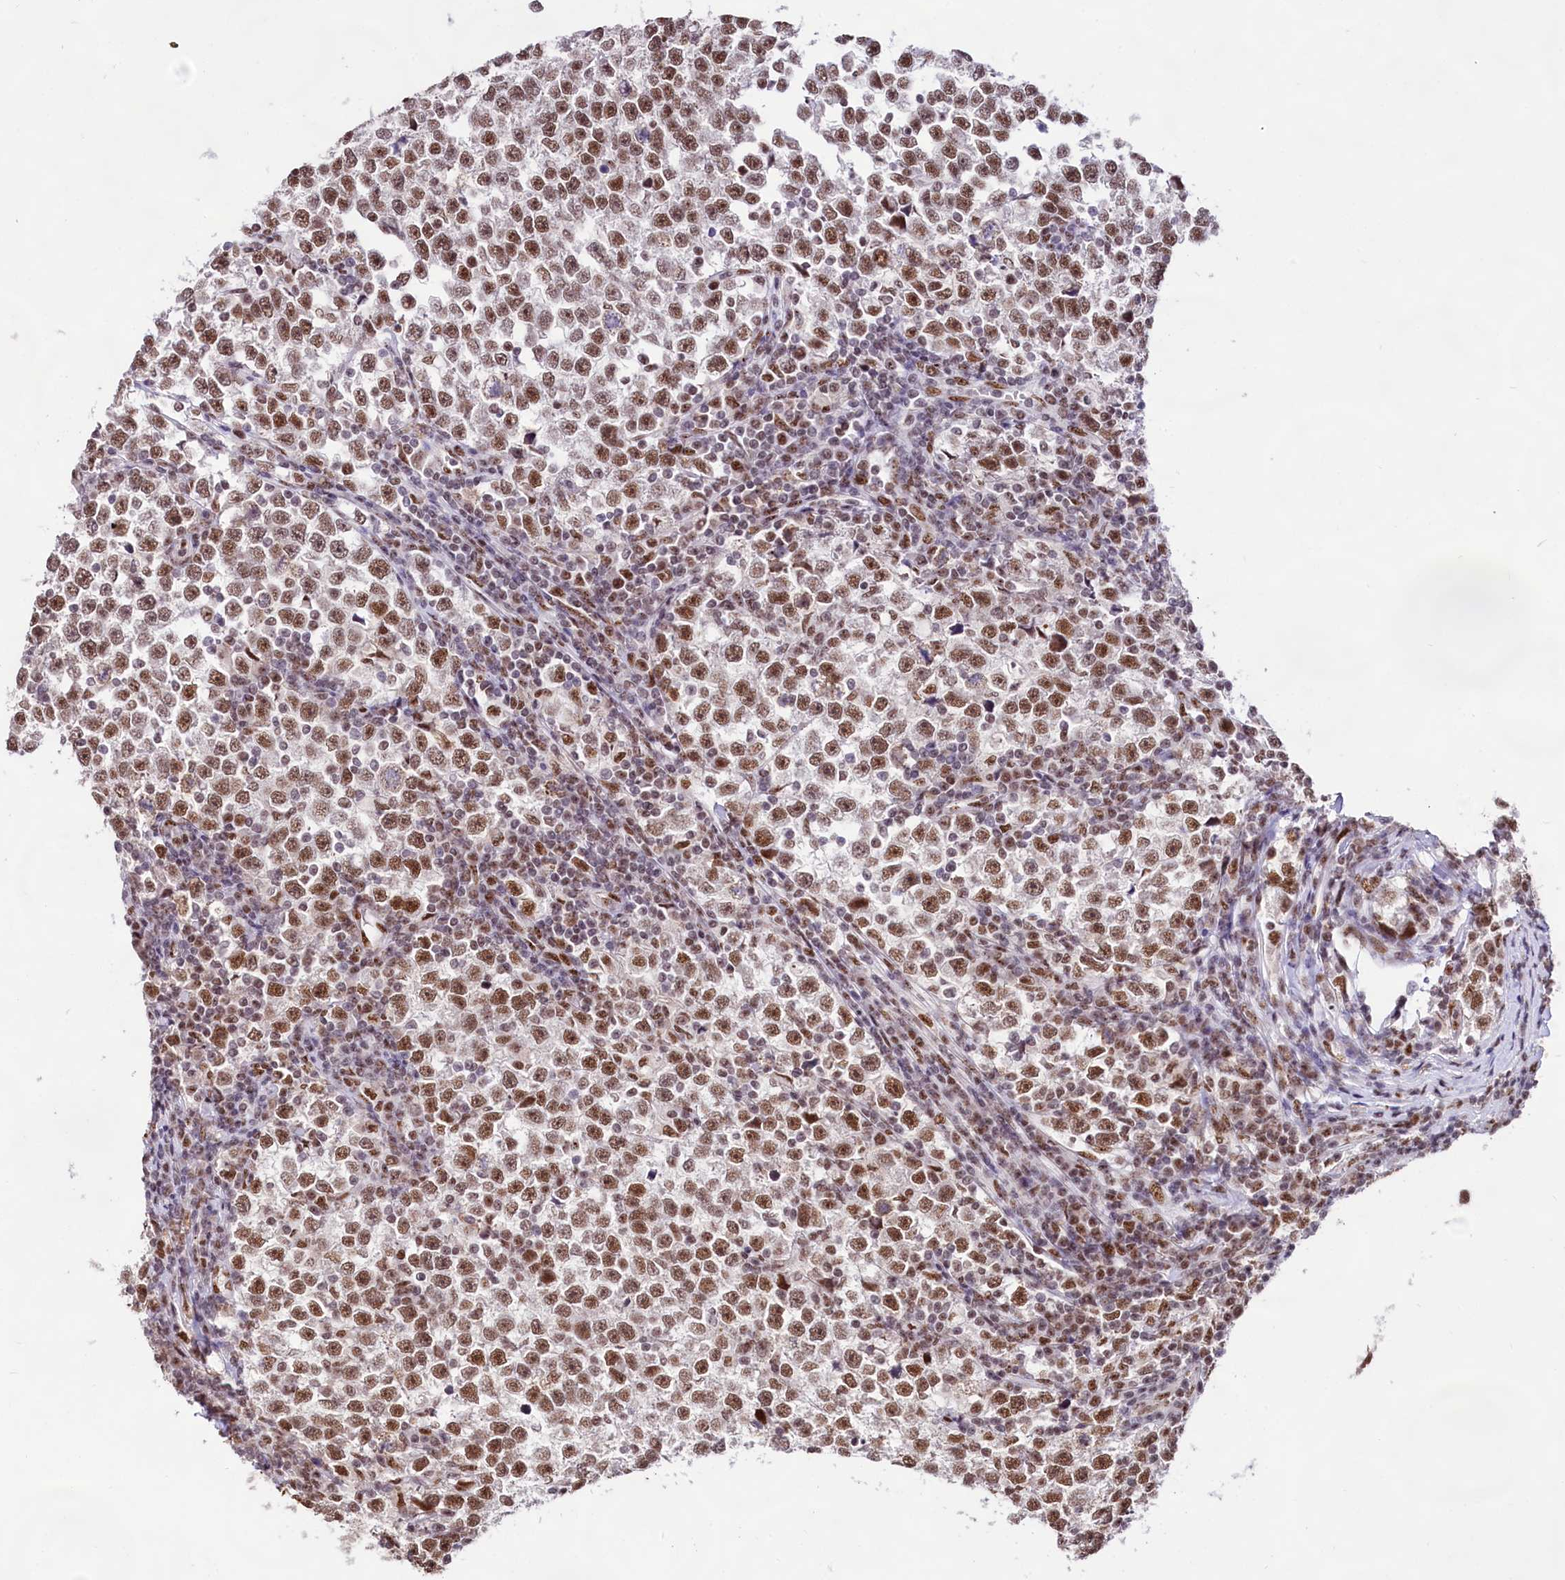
{"staining": {"intensity": "moderate", "quantity": ">75%", "location": "nuclear"}, "tissue": "testis cancer", "cell_type": "Tumor cells", "image_type": "cancer", "snomed": [{"axis": "morphology", "description": "Normal tissue, NOS"}, {"axis": "morphology", "description": "Seminoma, NOS"}, {"axis": "topography", "description": "Testis"}], "caption": "Tumor cells reveal medium levels of moderate nuclear positivity in about >75% of cells in seminoma (testis). (DAB IHC, brown staining for protein, blue staining for nuclei).", "gene": "HIRA", "patient": {"sex": "male", "age": 43}}